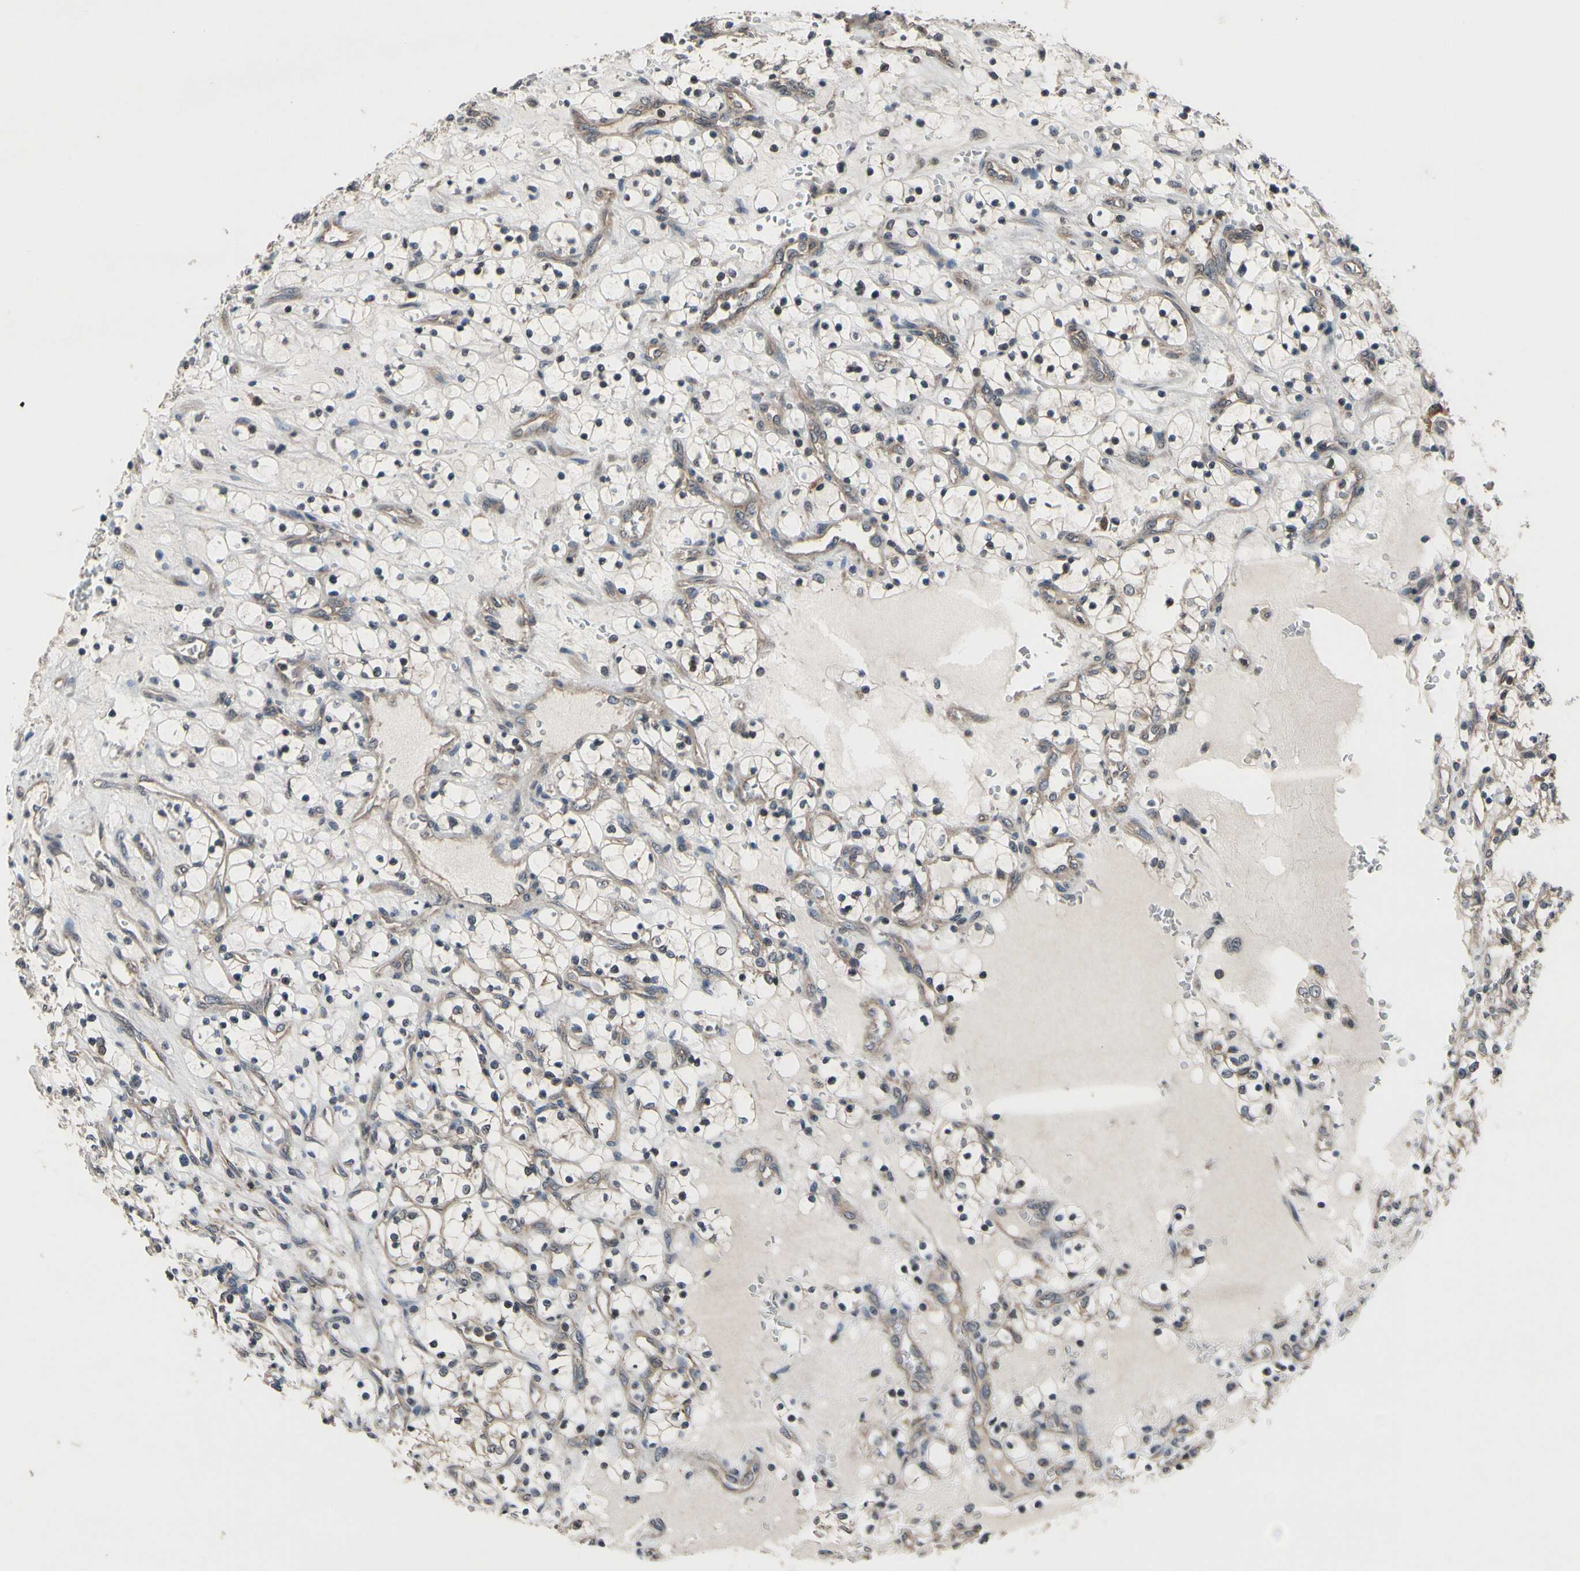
{"staining": {"intensity": "weak", "quantity": "25%-75%", "location": "cytoplasmic/membranous"}, "tissue": "renal cancer", "cell_type": "Tumor cells", "image_type": "cancer", "snomed": [{"axis": "morphology", "description": "Adenocarcinoma, NOS"}, {"axis": "topography", "description": "Kidney"}], "caption": "Adenocarcinoma (renal) stained with a protein marker demonstrates weak staining in tumor cells.", "gene": "MBTPS2", "patient": {"sex": "female", "age": 69}}